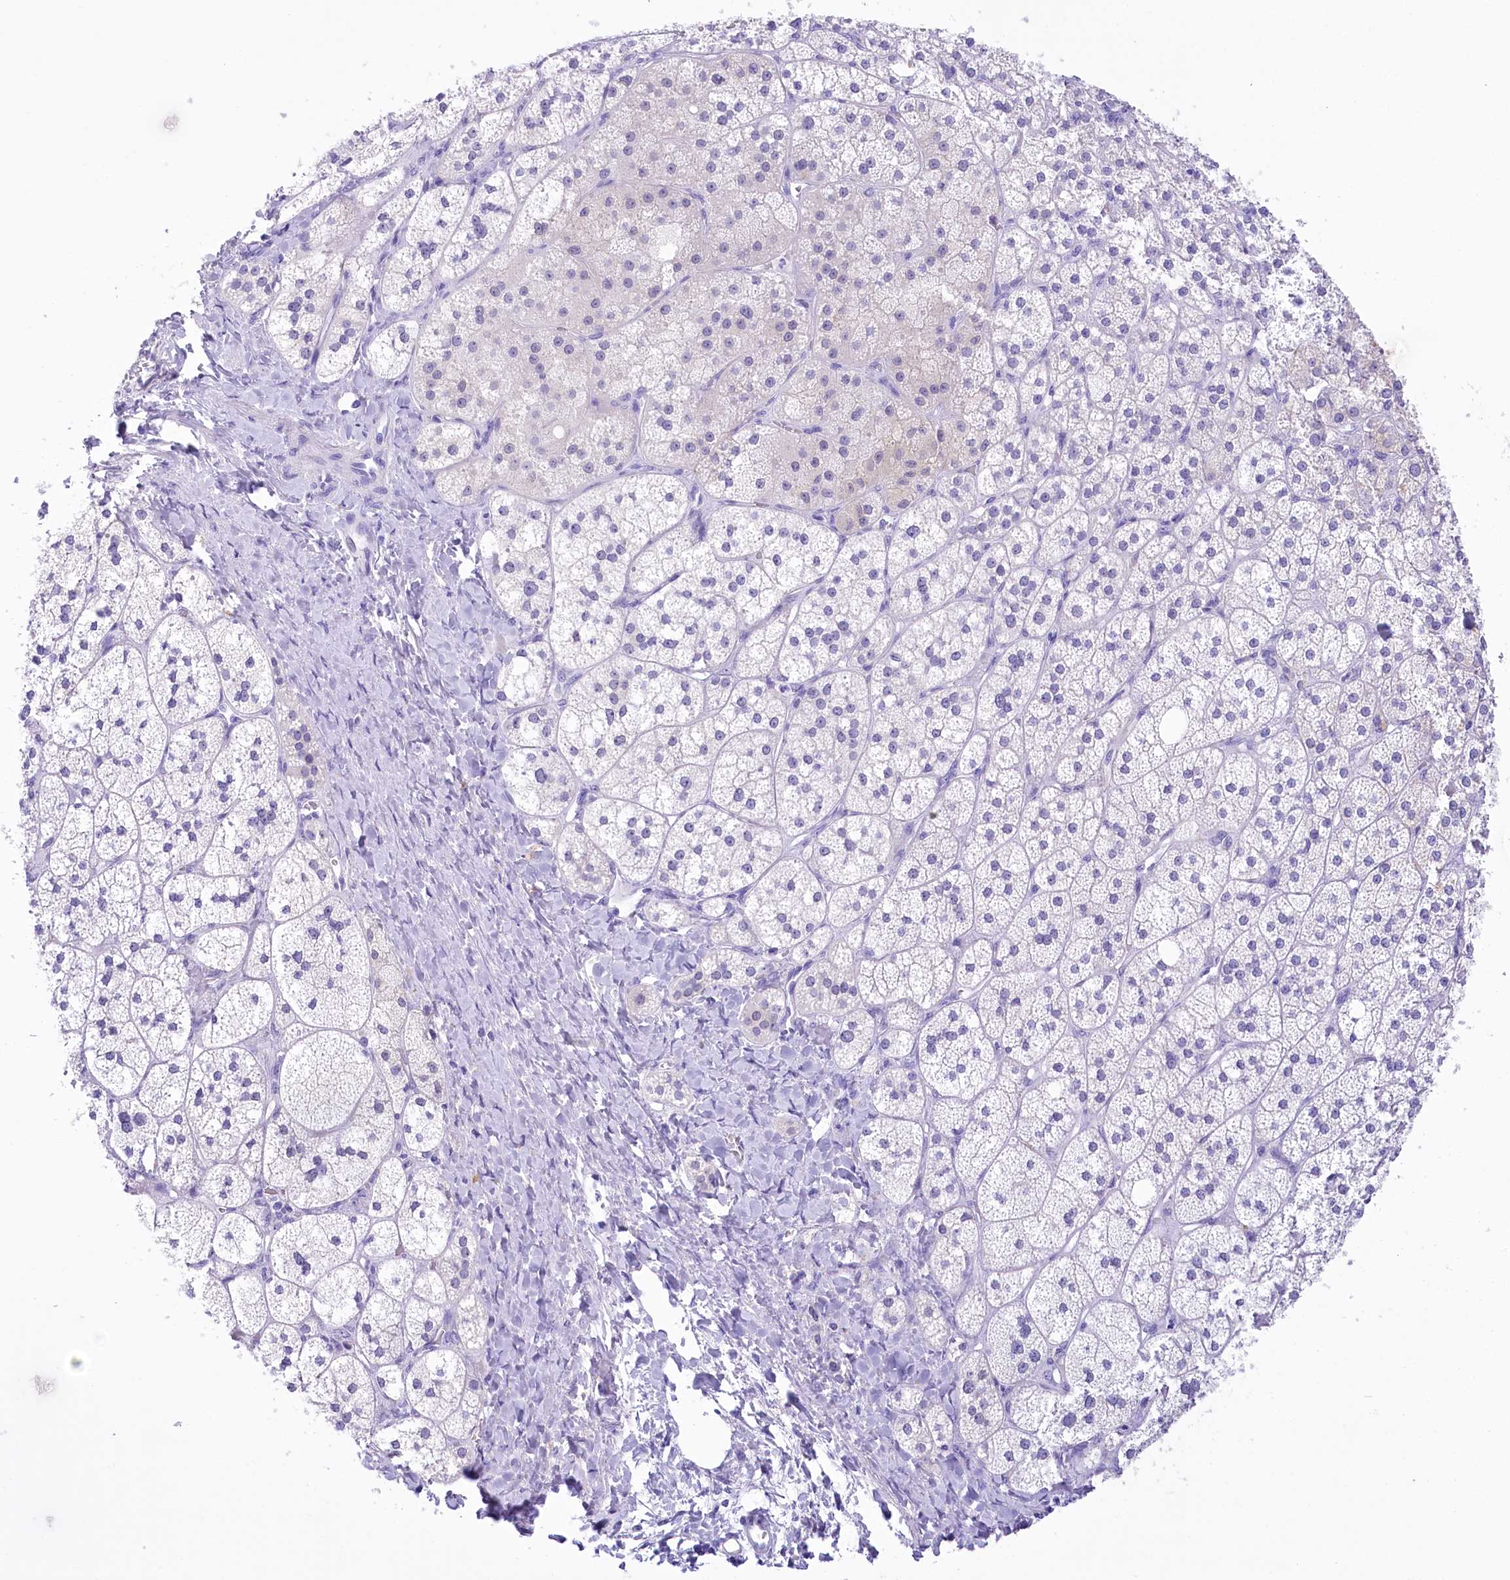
{"staining": {"intensity": "negative", "quantity": "none", "location": "none"}, "tissue": "adrenal gland", "cell_type": "Glandular cells", "image_type": "normal", "snomed": [{"axis": "morphology", "description": "Normal tissue, NOS"}, {"axis": "topography", "description": "Adrenal gland"}], "caption": "Immunohistochemistry of normal adrenal gland shows no expression in glandular cells. The staining was performed using DAB to visualize the protein expression in brown, while the nuclei were stained in blue with hematoxylin (Magnification: 20x).", "gene": "PBLD", "patient": {"sex": "male", "age": 61}}